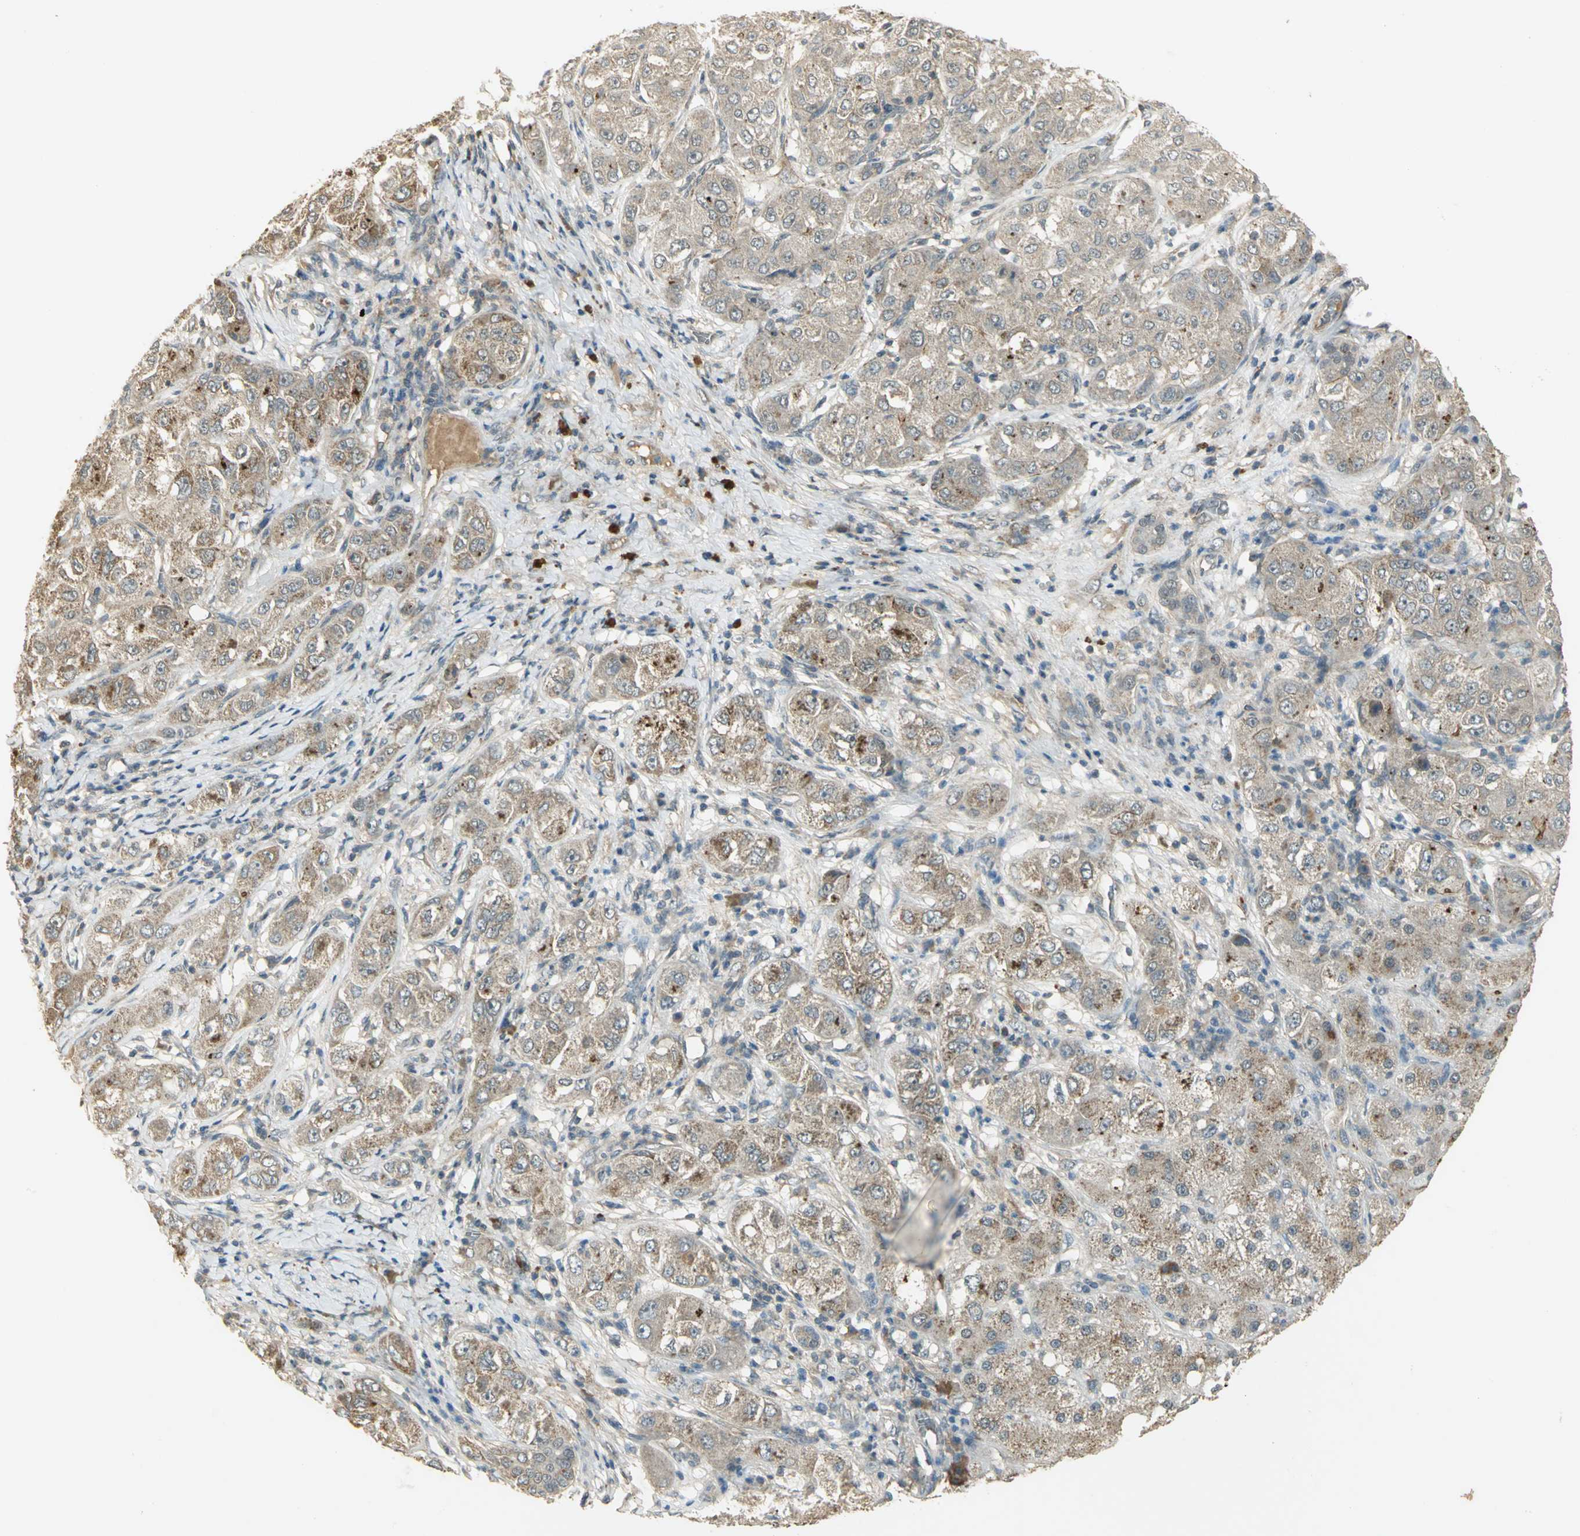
{"staining": {"intensity": "weak", "quantity": ">75%", "location": "cytoplasmic/membranous"}, "tissue": "liver cancer", "cell_type": "Tumor cells", "image_type": "cancer", "snomed": [{"axis": "morphology", "description": "Carcinoma, Hepatocellular, NOS"}, {"axis": "topography", "description": "Liver"}], "caption": "Weak cytoplasmic/membranous staining is identified in approximately >75% of tumor cells in liver cancer (hepatocellular carcinoma).", "gene": "KEAP1", "patient": {"sex": "male", "age": 80}}